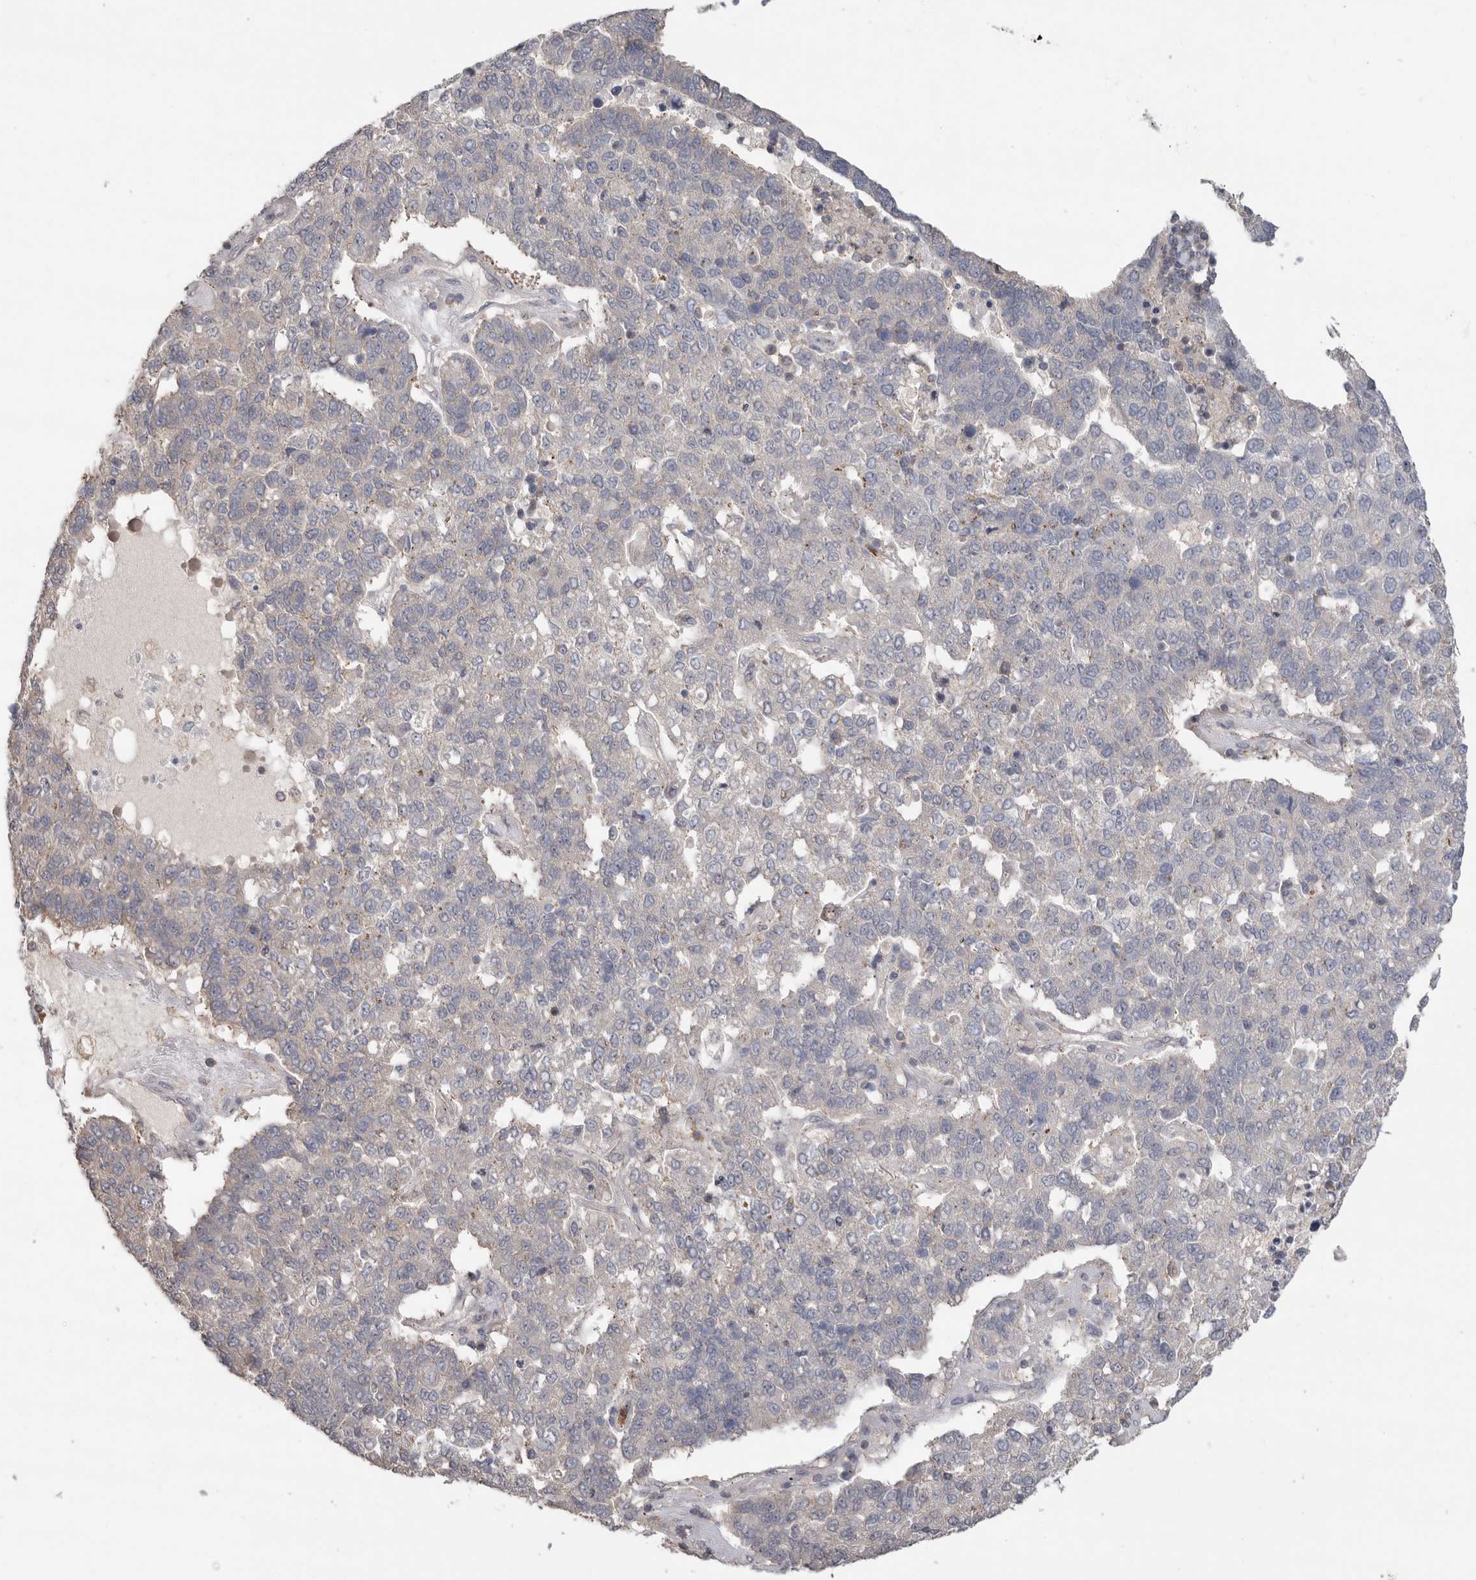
{"staining": {"intensity": "weak", "quantity": "<25%", "location": "cytoplasmic/membranous"}, "tissue": "pancreatic cancer", "cell_type": "Tumor cells", "image_type": "cancer", "snomed": [{"axis": "morphology", "description": "Adenocarcinoma, NOS"}, {"axis": "topography", "description": "Pancreas"}], "caption": "Tumor cells are negative for protein expression in human pancreatic adenocarcinoma.", "gene": "KLK5", "patient": {"sex": "female", "age": 61}}